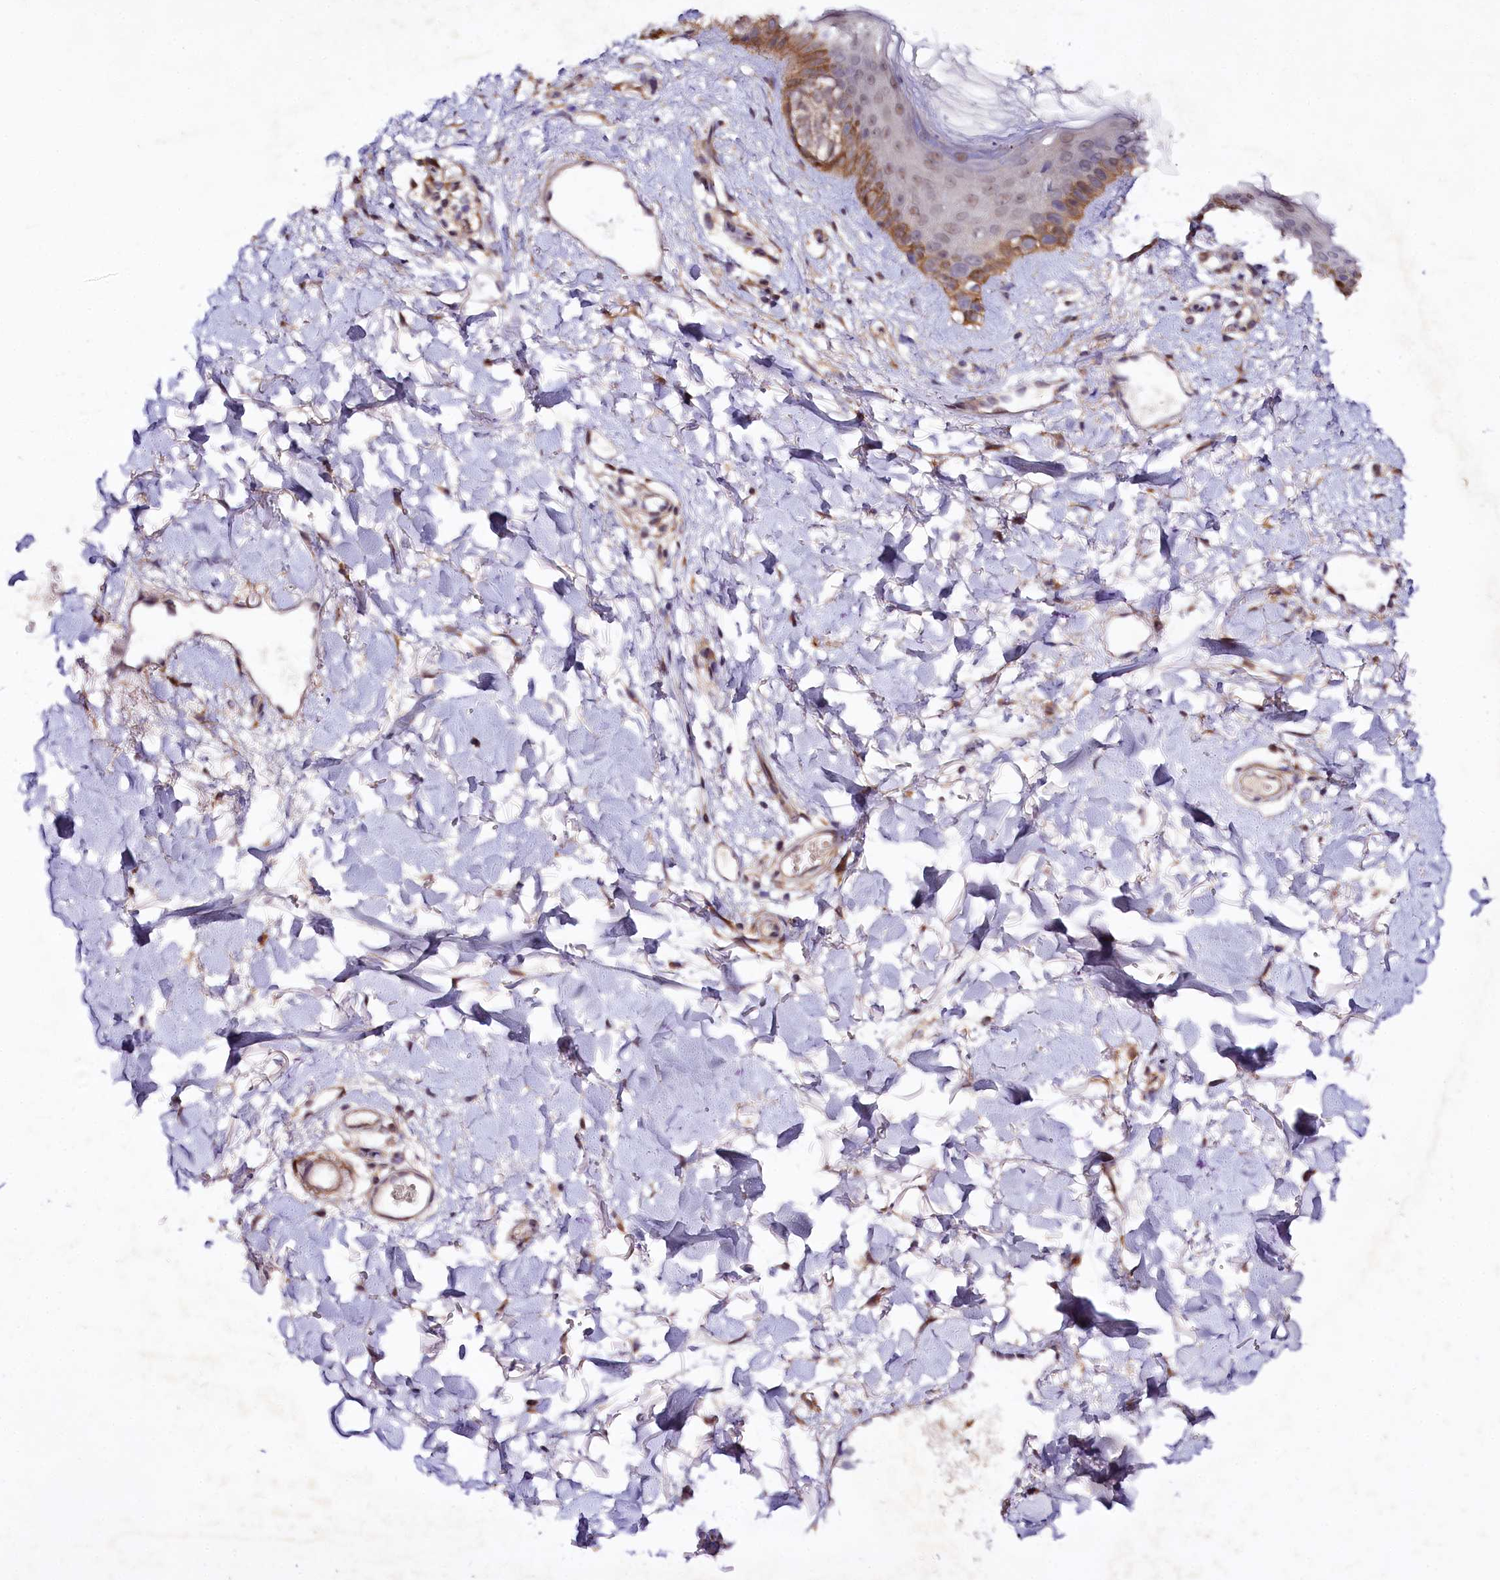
{"staining": {"intensity": "moderate", "quantity": ">75%", "location": "cytoplasmic/membranous"}, "tissue": "skin", "cell_type": "Fibroblasts", "image_type": "normal", "snomed": [{"axis": "morphology", "description": "Normal tissue, NOS"}, {"axis": "topography", "description": "Skin"}], "caption": "The histopathology image demonstrates staining of normal skin, revealing moderate cytoplasmic/membranous protein positivity (brown color) within fibroblasts. (DAB (3,3'-diaminobenzidine) IHC, brown staining for protein, blue staining for nuclei).", "gene": "PHLDB1", "patient": {"sex": "female", "age": 58}}